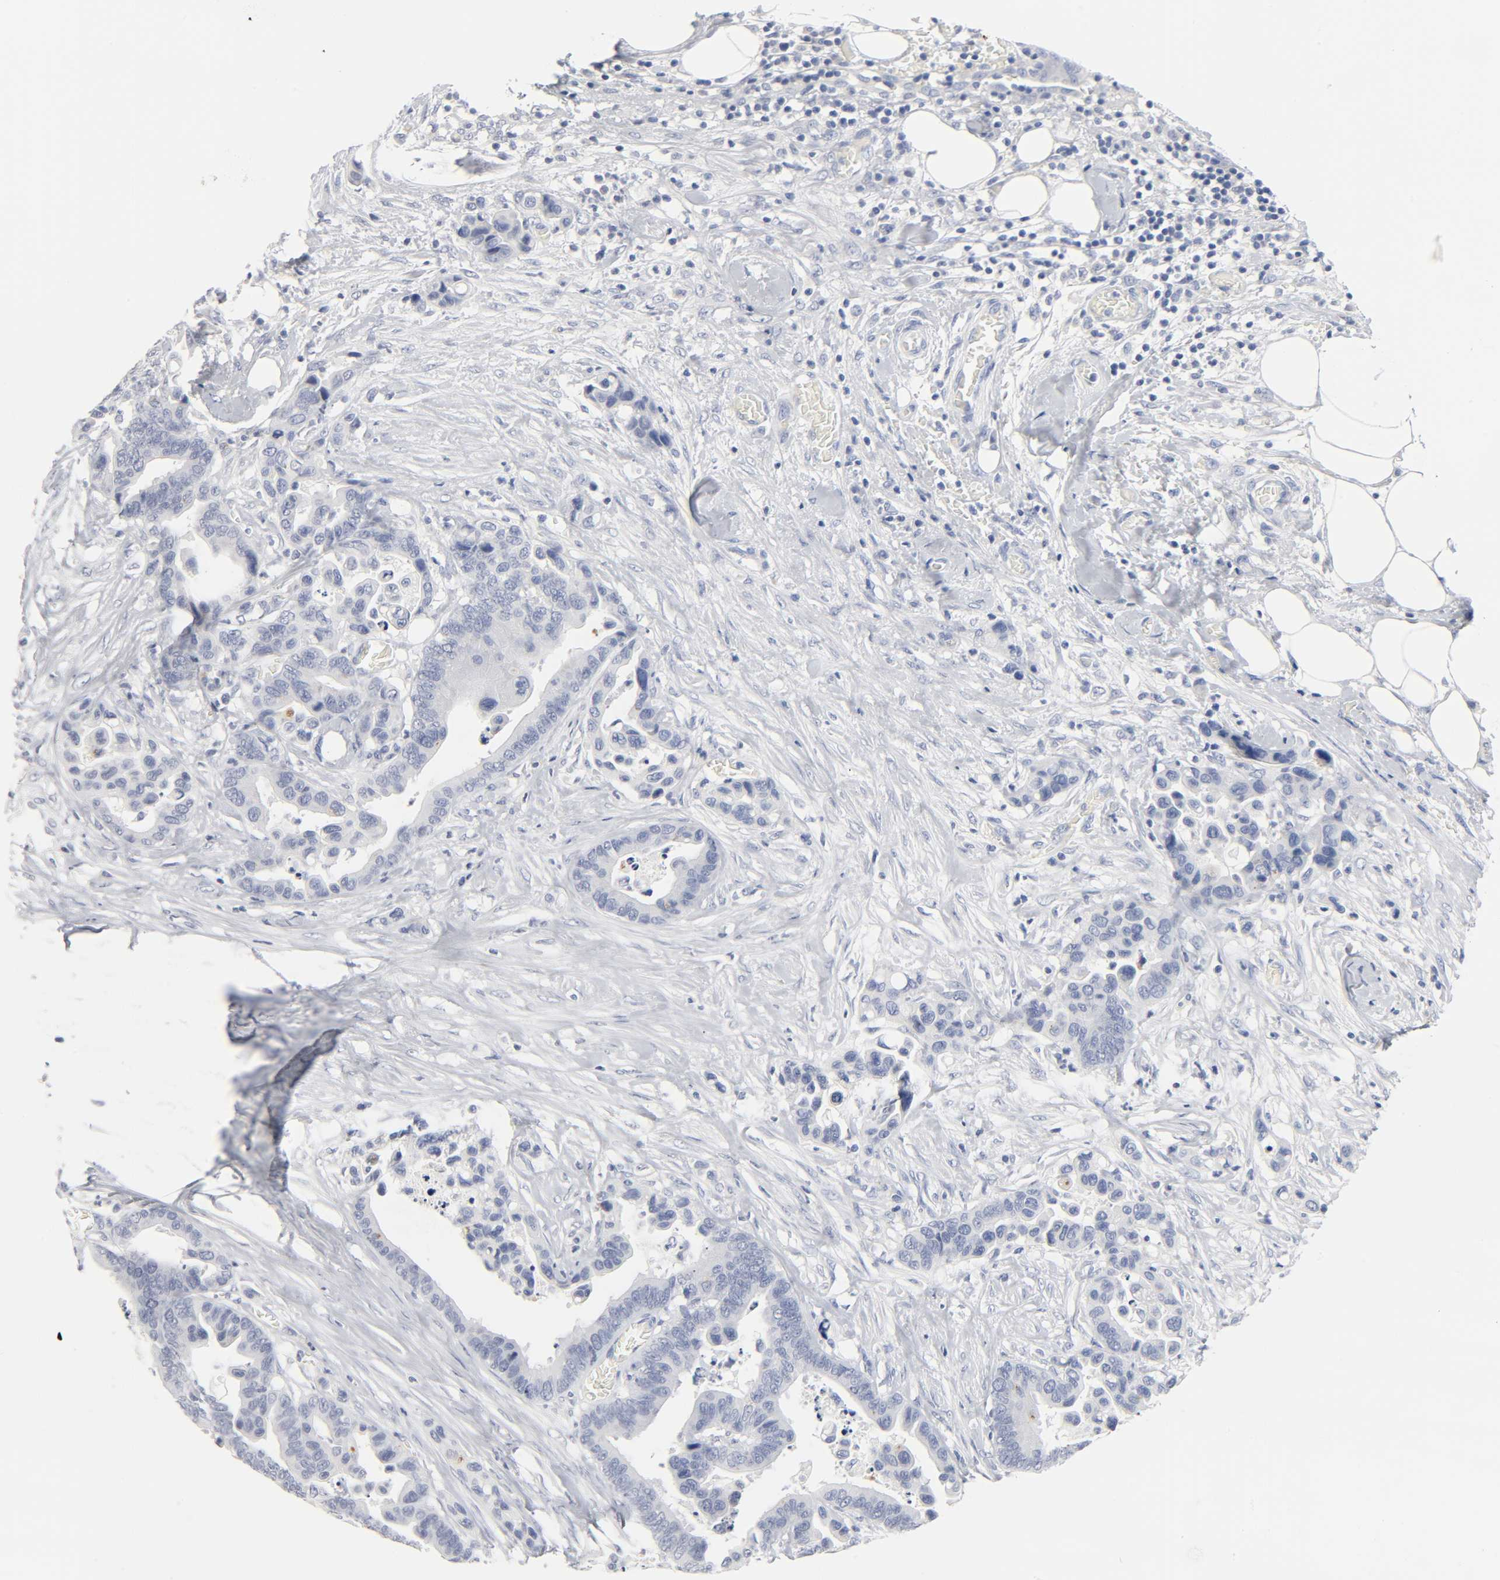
{"staining": {"intensity": "negative", "quantity": "none", "location": "none"}, "tissue": "colorectal cancer", "cell_type": "Tumor cells", "image_type": "cancer", "snomed": [{"axis": "morphology", "description": "Adenocarcinoma, NOS"}, {"axis": "topography", "description": "Colon"}], "caption": "Immunohistochemical staining of adenocarcinoma (colorectal) shows no significant staining in tumor cells. Nuclei are stained in blue.", "gene": "ACP3", "patient": {"sex": "male", "age": 82}}